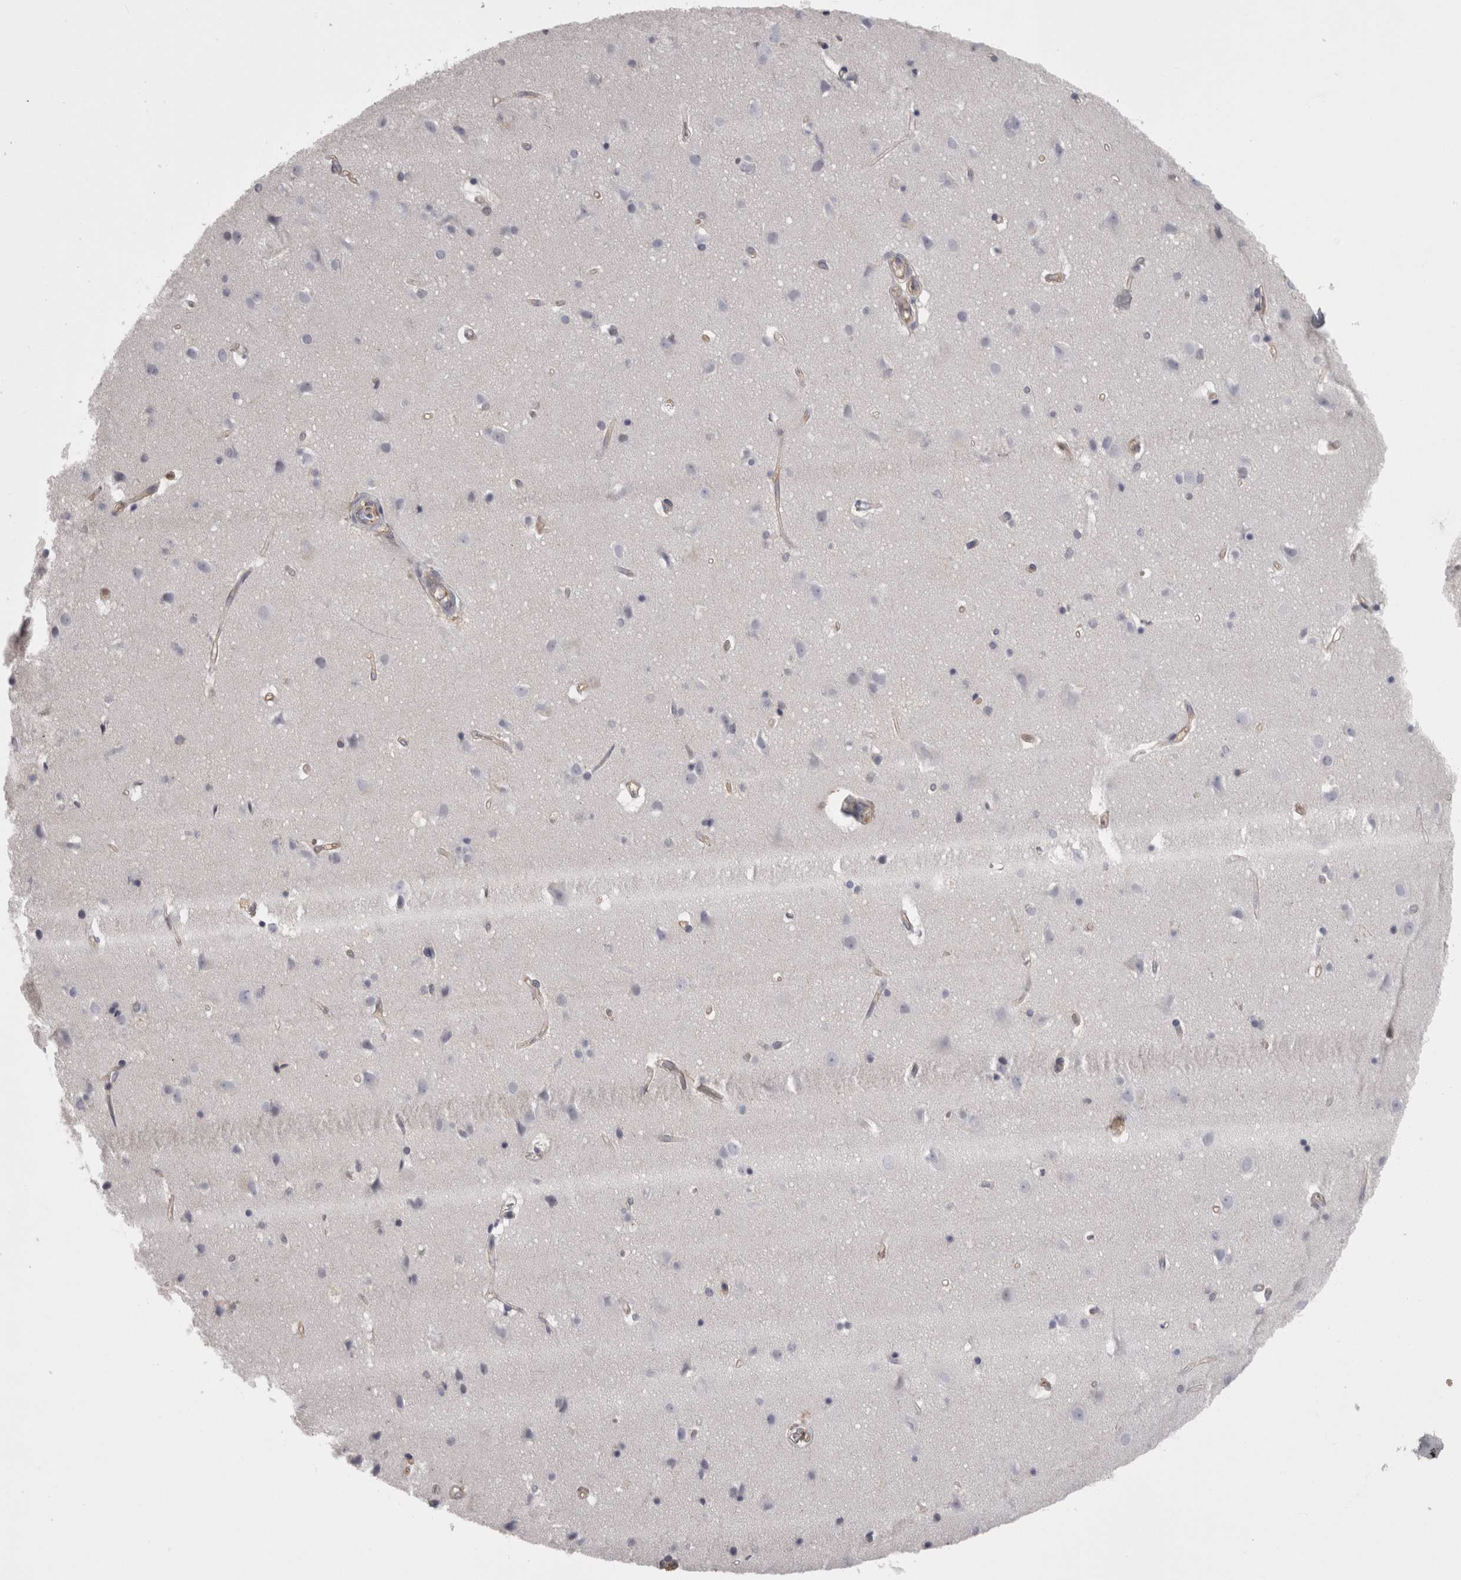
{"staining": {"intensity": "weak", "quantity": "25%-75%", "location": "cytoplasmic/membranous"}, "tissue": "cerebral cortex", "cell_type": "Endothelial cells", "image_type": "normal", "snomed": [{"axis": "morphology", "description": "Normal tissue, NOS"}, {"axis": "topography", "description": "Cerebral cortex"}], "caption": "A micrograph of cerebral cortex stained for a protein exhibits weak cytoplasmic/membranous brown staining in endothelial cells.", "gene": "LYZL6", "patient": {"sex": "male", "age": 54}}